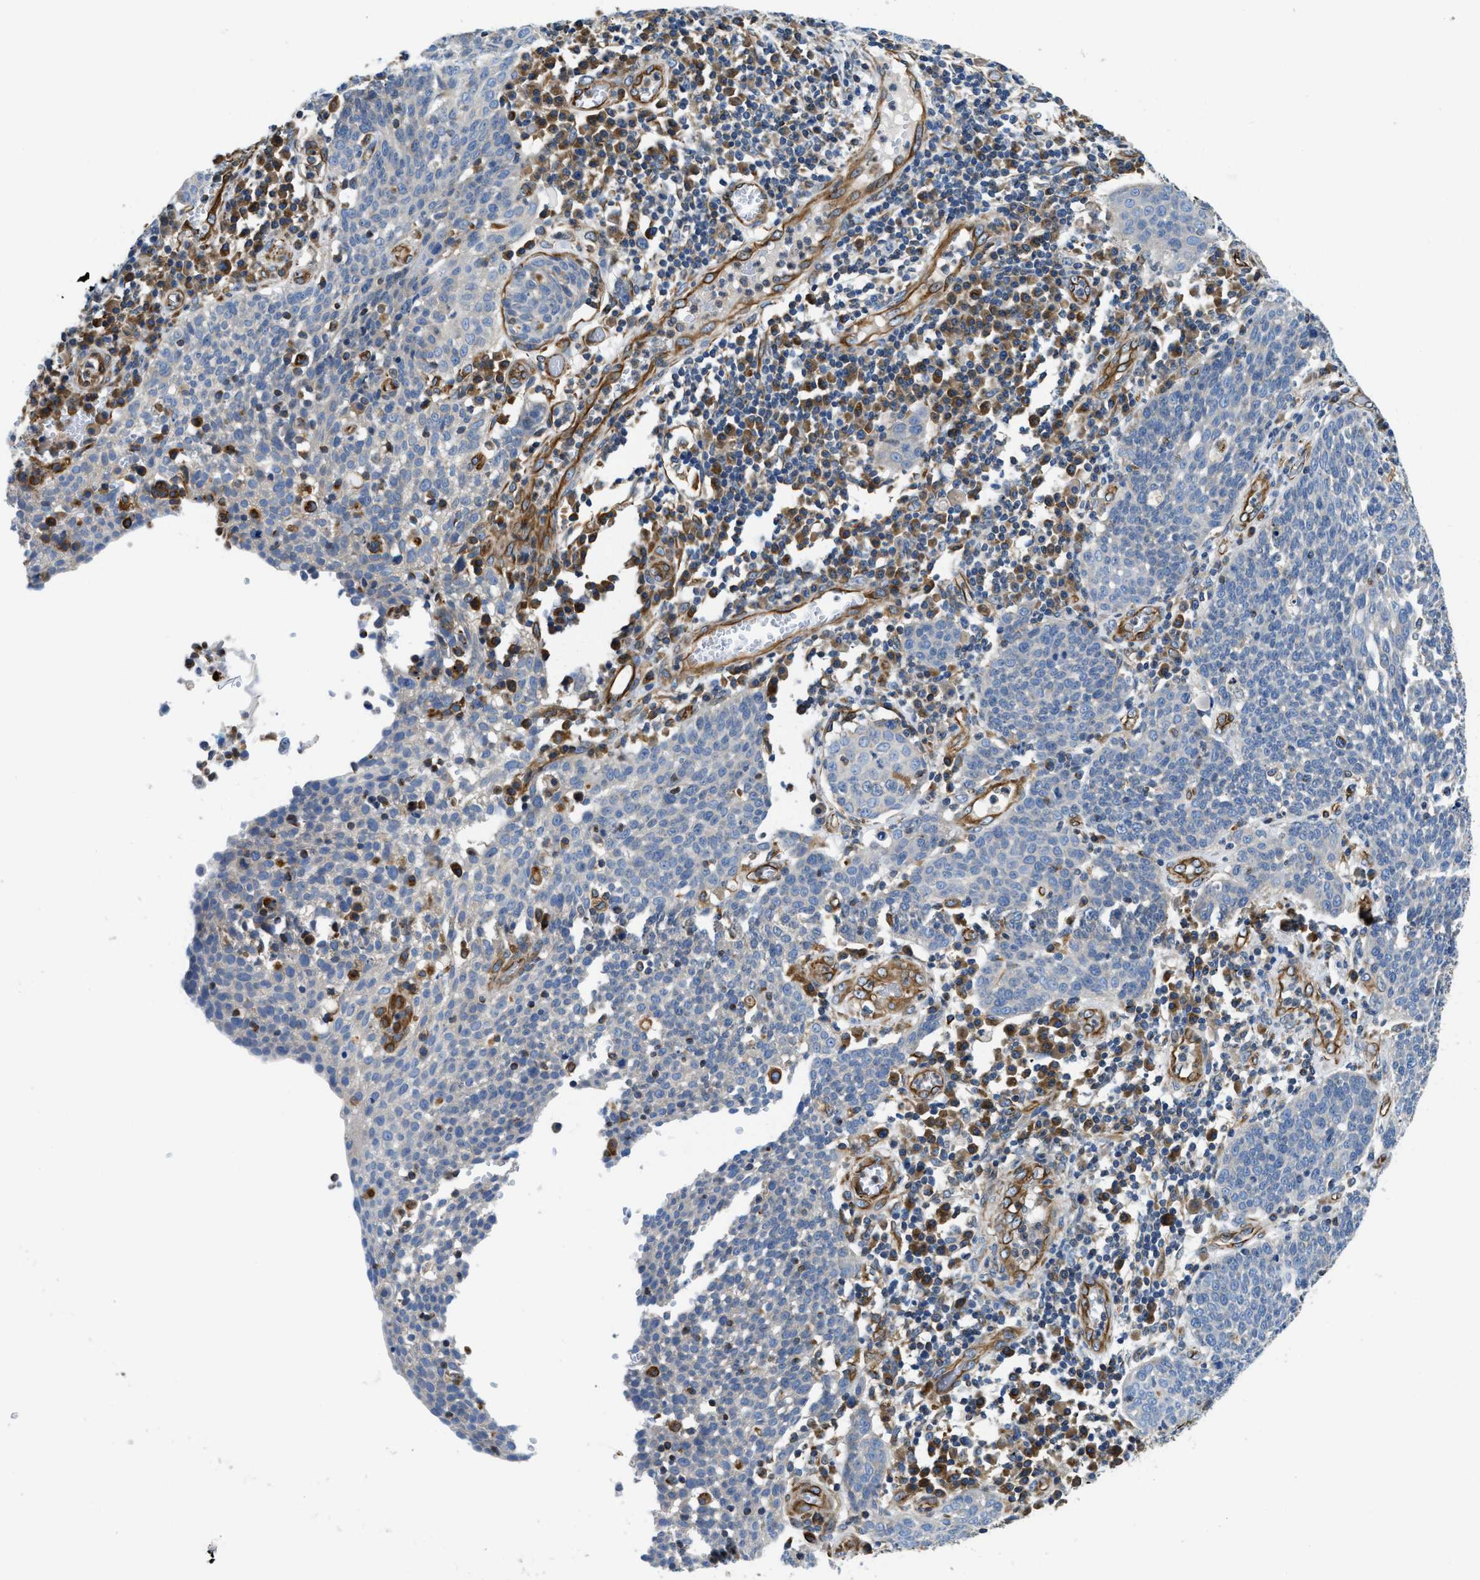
{"staining": {"intensity": "negative", "quantity": "none", "location": "none"}, "tissue": "cervical cancer", "cell_type": "Tumor cells", "image_type": "cancer", "snomed": [{"axis": "morphology", "description": "Squamous cell carcinoma, NOS"}, {"axis": "topography", "description": "Cervix"}], "caption": "Human cervical squamous cell carcinoma stained for a protein using immunohistochemistry (IHC) shows no positivity in tumor cells.", "gene": "HSD17B12", "patient": {"sex": "female", "age": 34}}